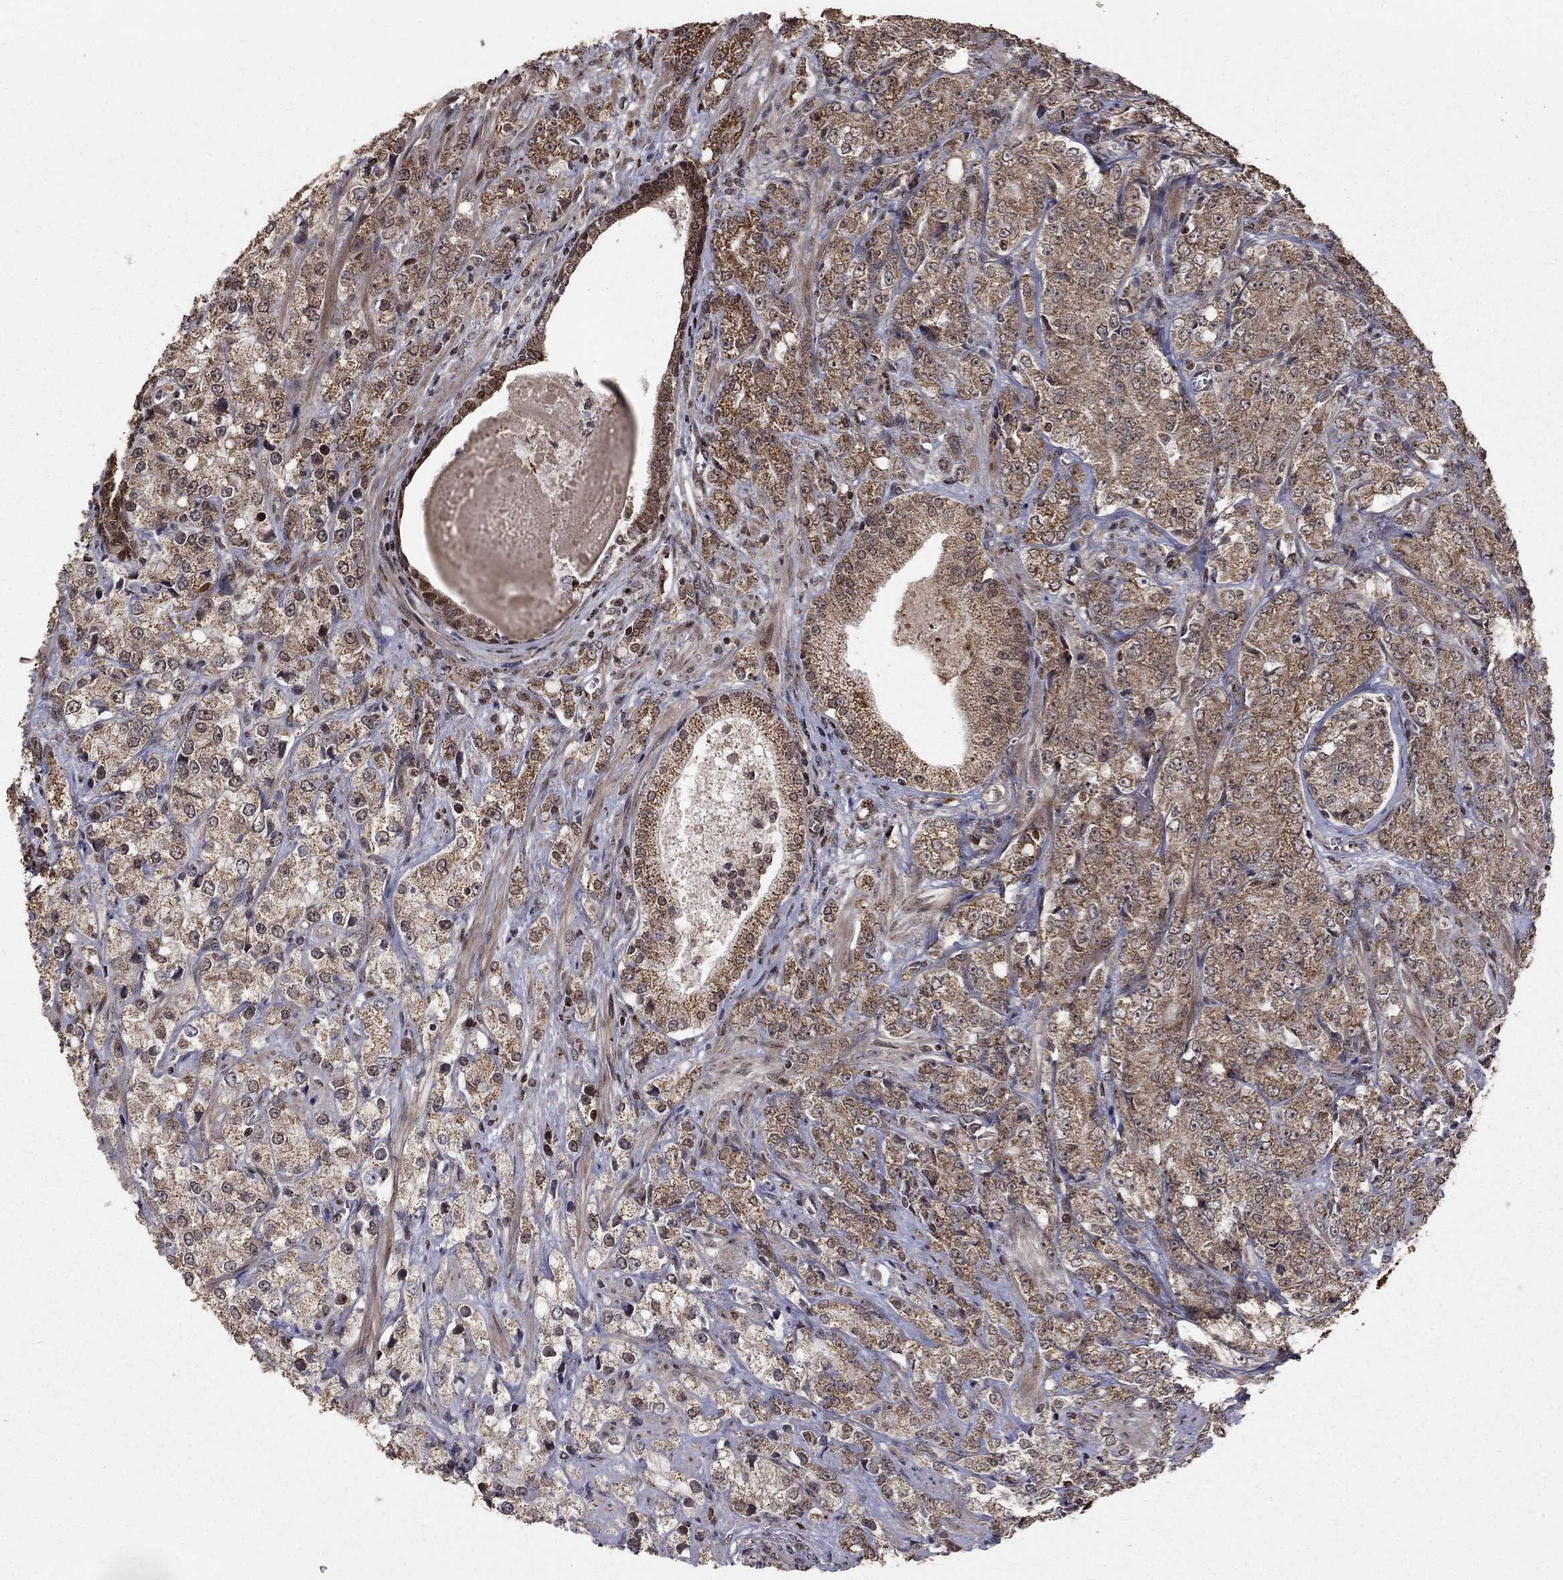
{"staining": {"intensity": "moderate", "quantity": "25%-75%", "location": "cytoplasmic/membranous"}, "tissue": "prostate cancer", "cell_type": "Tumor cells", "image_type": "cancer", "snomed": [{"axis": "morphology", "description": "Adenocarcinoma, NOS"}, {"axis": "topography", "description": "Prostate and seminal vesicle, NOS"}, {"axis": "topography", "description": "Prostate"}], "caption": "The photomicrograph demonstrates a brown stain indicating the presence of a protein in the cytoplasmic/membranous of tumor cells in prostate adenocarcinoma.", "gene": "ACOT13", "patient": {"sex": "male", "age": 68}}